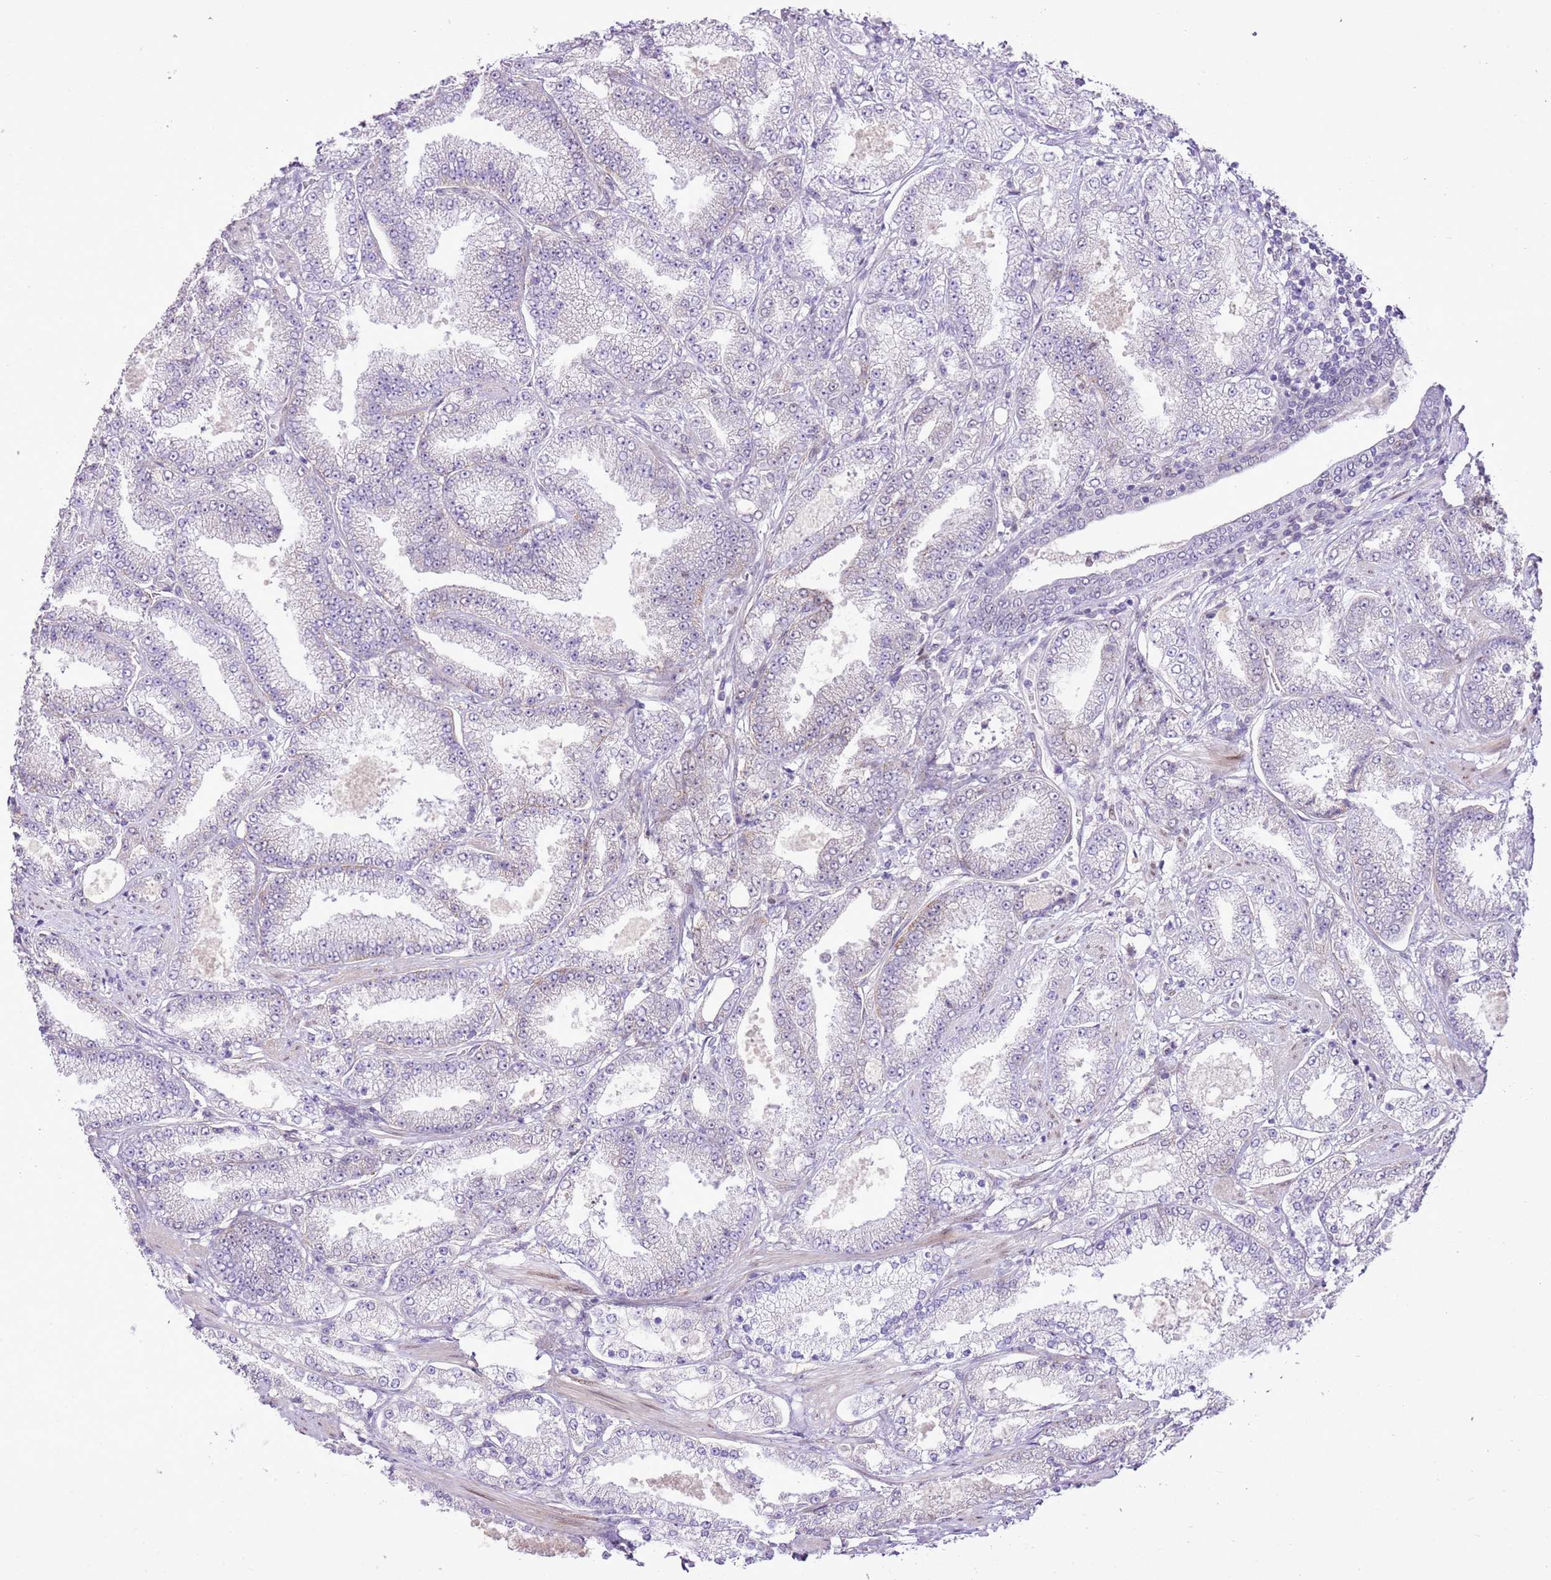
{"staining": {"intensity": "negative", "quantity": "none", "location": "none"}, "tissue": "prostate cancer", "cell_type": "Tumor cells", "image_type": "cancer", "snomed": [{"axis": "morphology", "description": "Adenocarcinoma, High grade"}, {"axis": "topography", "description": "Prostate"}], "caption": "This micrograph is of prostate high-grade adenocarcinoma stained with IHC to label a protein in brown with the nuclei are counter-stained blue. There is no staining in tumor cells. The staining was performed using DAB (3,3'-diaminobenzidine) to visualize the protein expression in brown, while the nuclei were stained in blue with hematoxylin (Magnification: 20x).", "gene": "NACC2", "patient": {"sex": "male", "age": 68}}